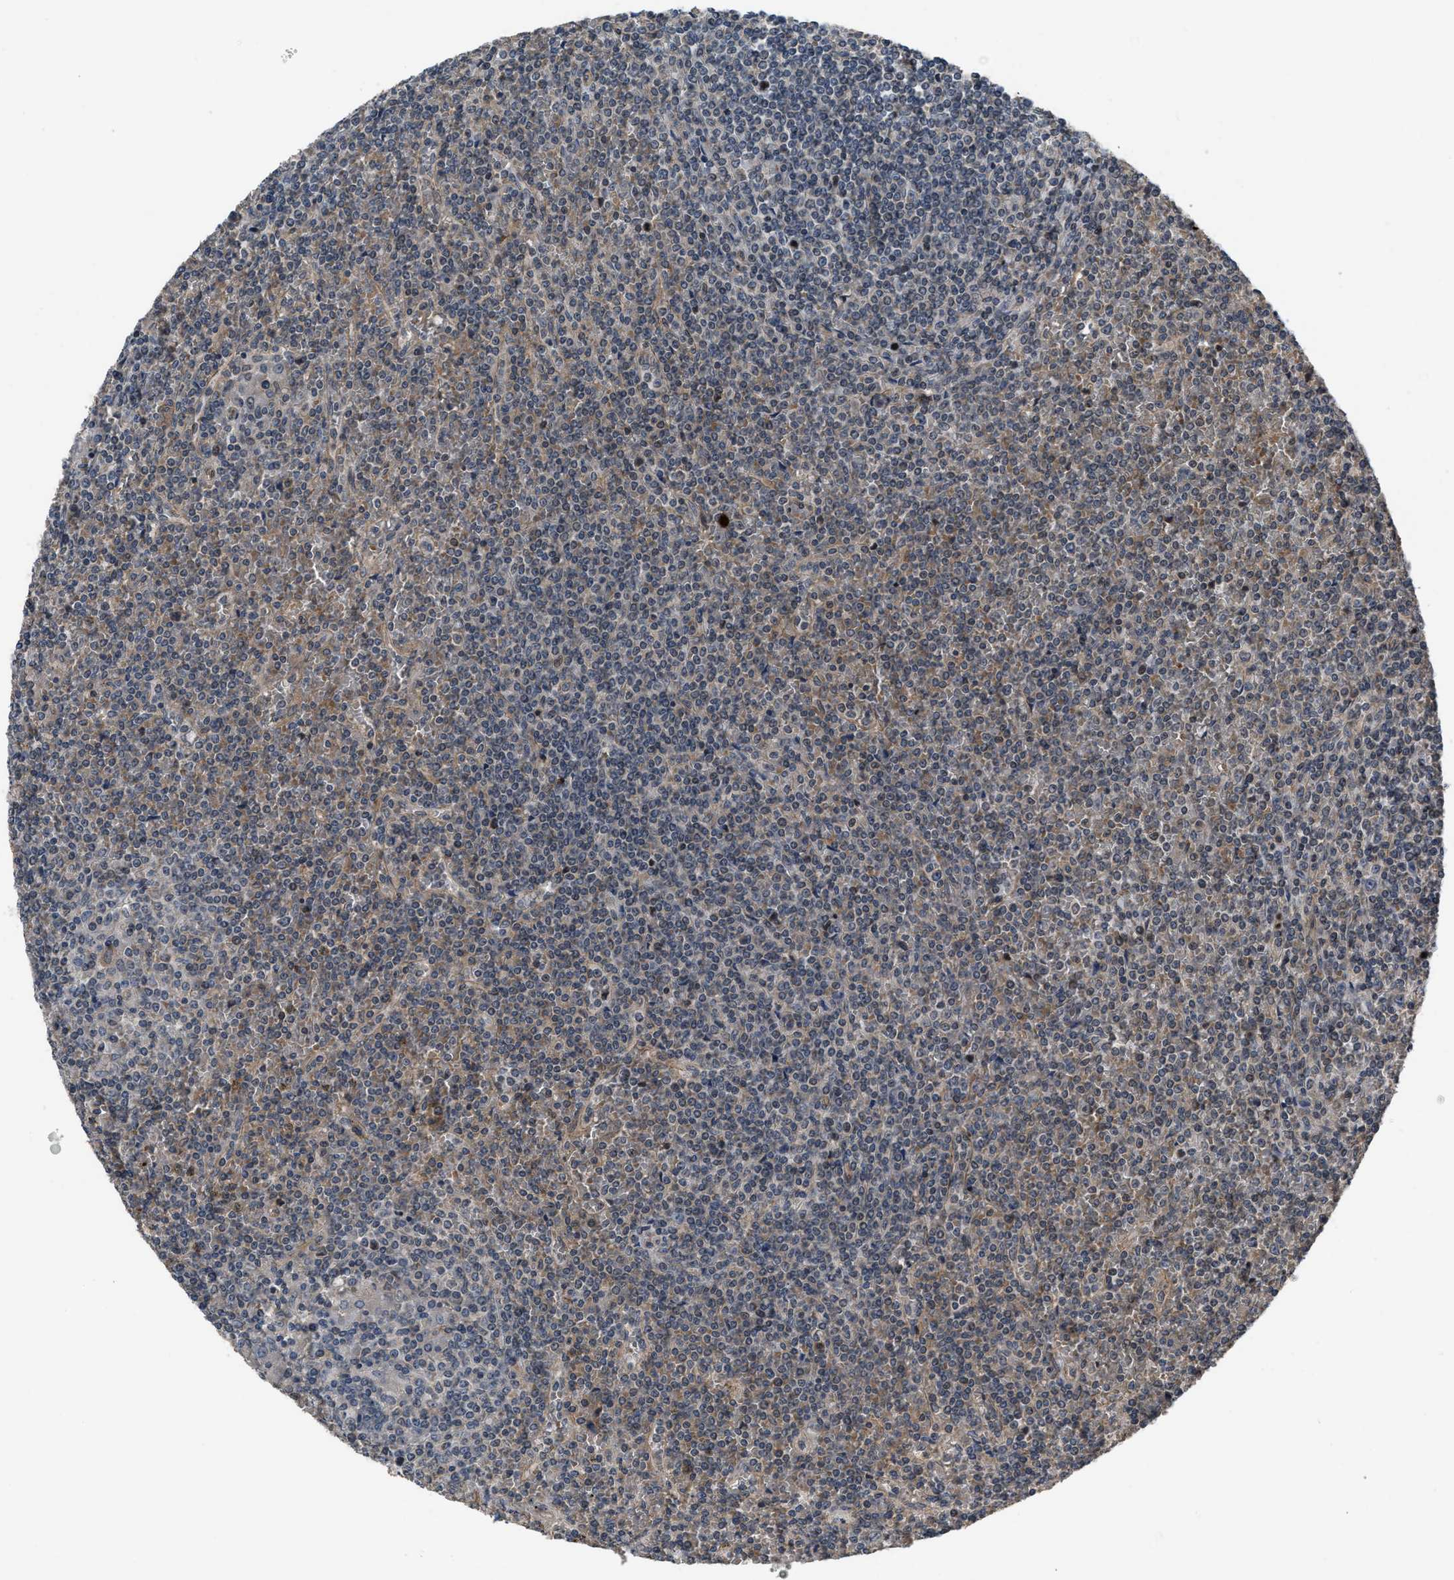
{"staining": {"intensity": "negative", "quantity": "none", "location": "none"}, "tissue": "lymphoma", "cell_type": "Tumor cells", "image_type": "cancer", "snomed": [{"axis": "morphology", "description": "Malignant lymphoma, non-Hodgkin's type, Low grade"}, {"axis": "topography", "description": "Spleen"}], "caption": "Immunohistochemistry histopathology image of low-grade malignant lymphoma, non-Hodgkin's type stained for a protein (brown), which demonstrates no expression in tumor cells.", "gene": "UTRN", "patient": {"sex": "female", "age": 19}}